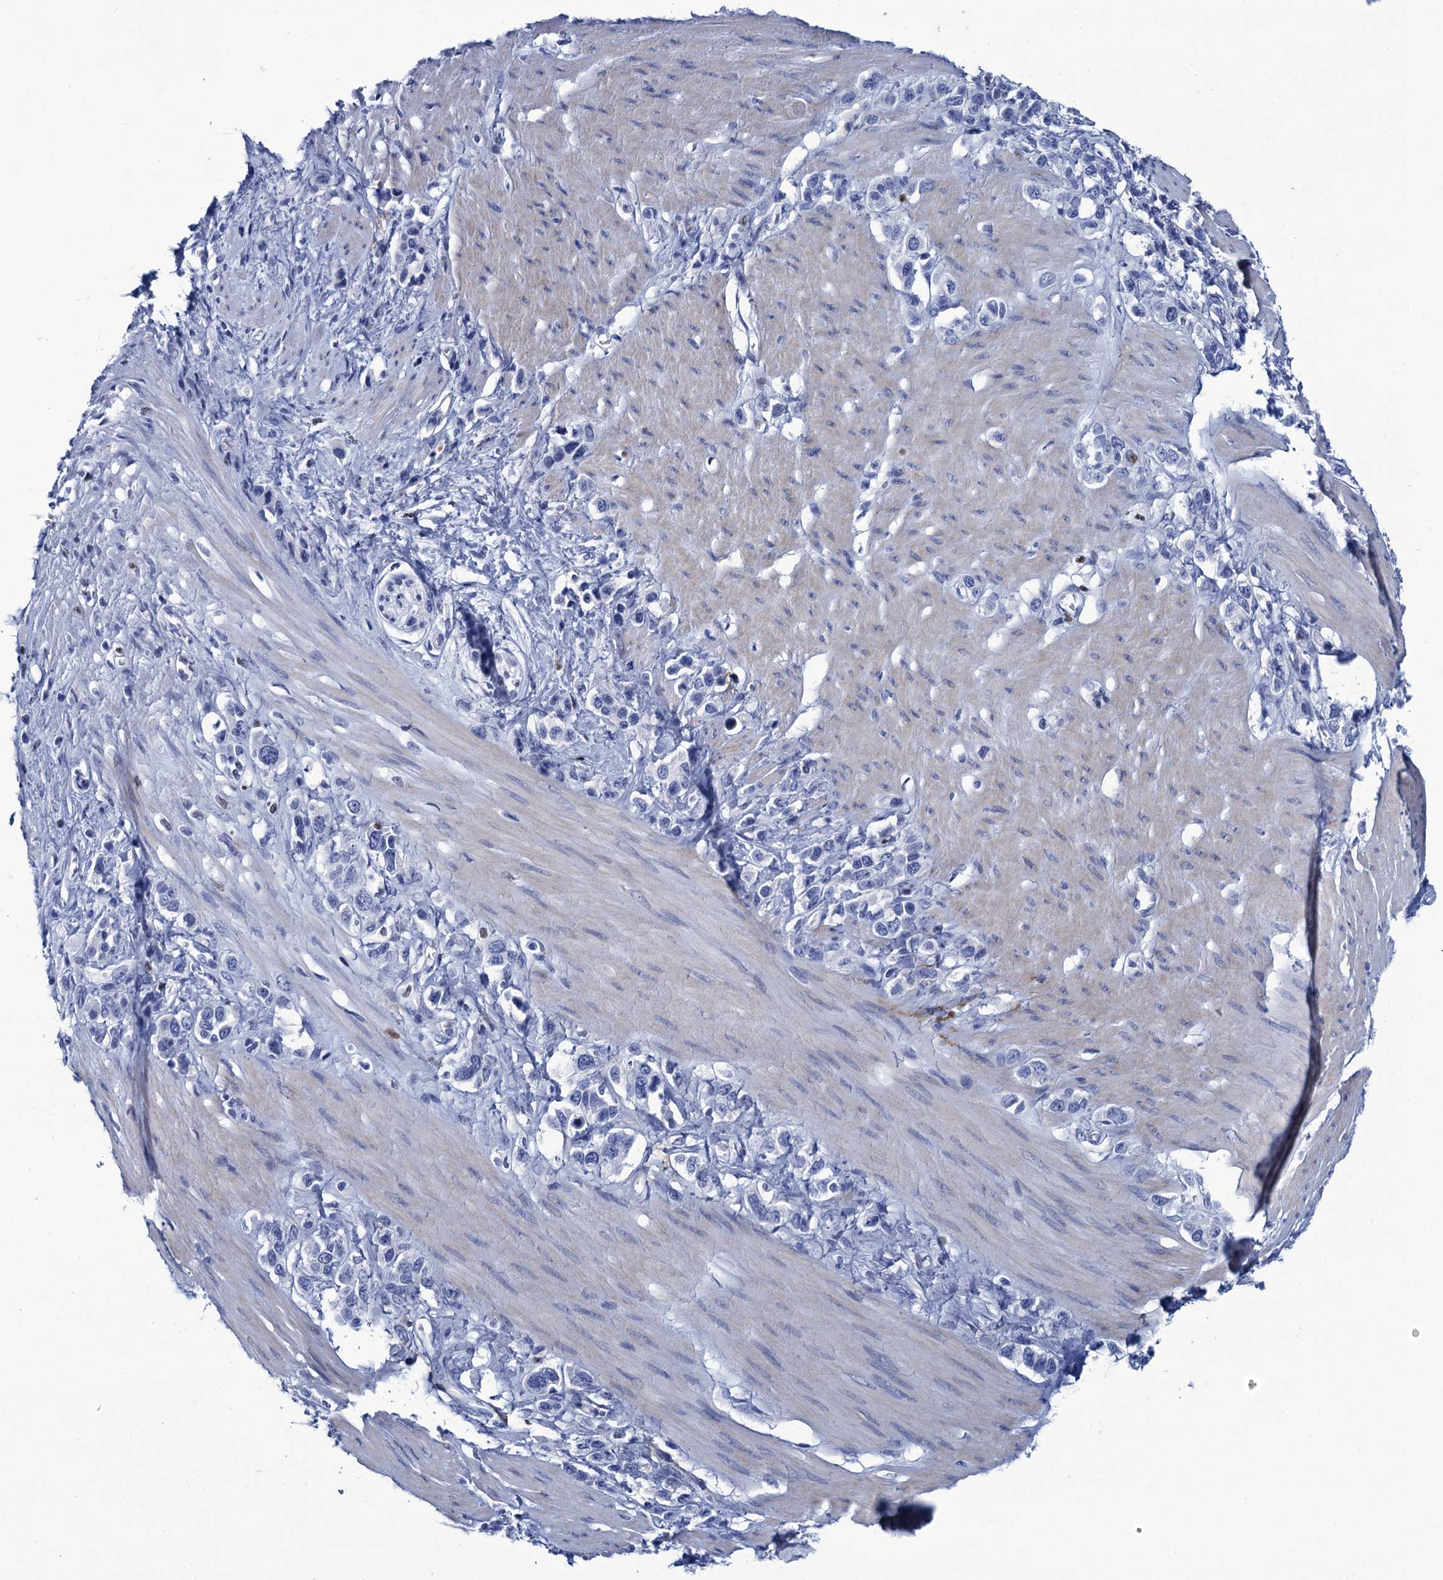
{"staining": {"intensity": "negative", "quantity": "none", "location": "none"}, "tissue": "stomach cancer", "cell_type": "Tumor cells", "image_type": "cancer", "snomed": [{"axis": "morphology", "description": "Adenocarcinoma, NOS"}, {"axis": "morphology", "description": "Adenocarcinoma, High grade"}, {"axis": "topography", "description": "Stomach, upper"}, {"axis": "topography", "description": "Stomach, lower"}], "caption": "An immunohistochemistry (IHC) histopathology image of stomach cancer is shown. There is no staining in tumor cells of stomach cancer.", "gene": "RHCG", "patient": {"sex": "female", "age": 65}}